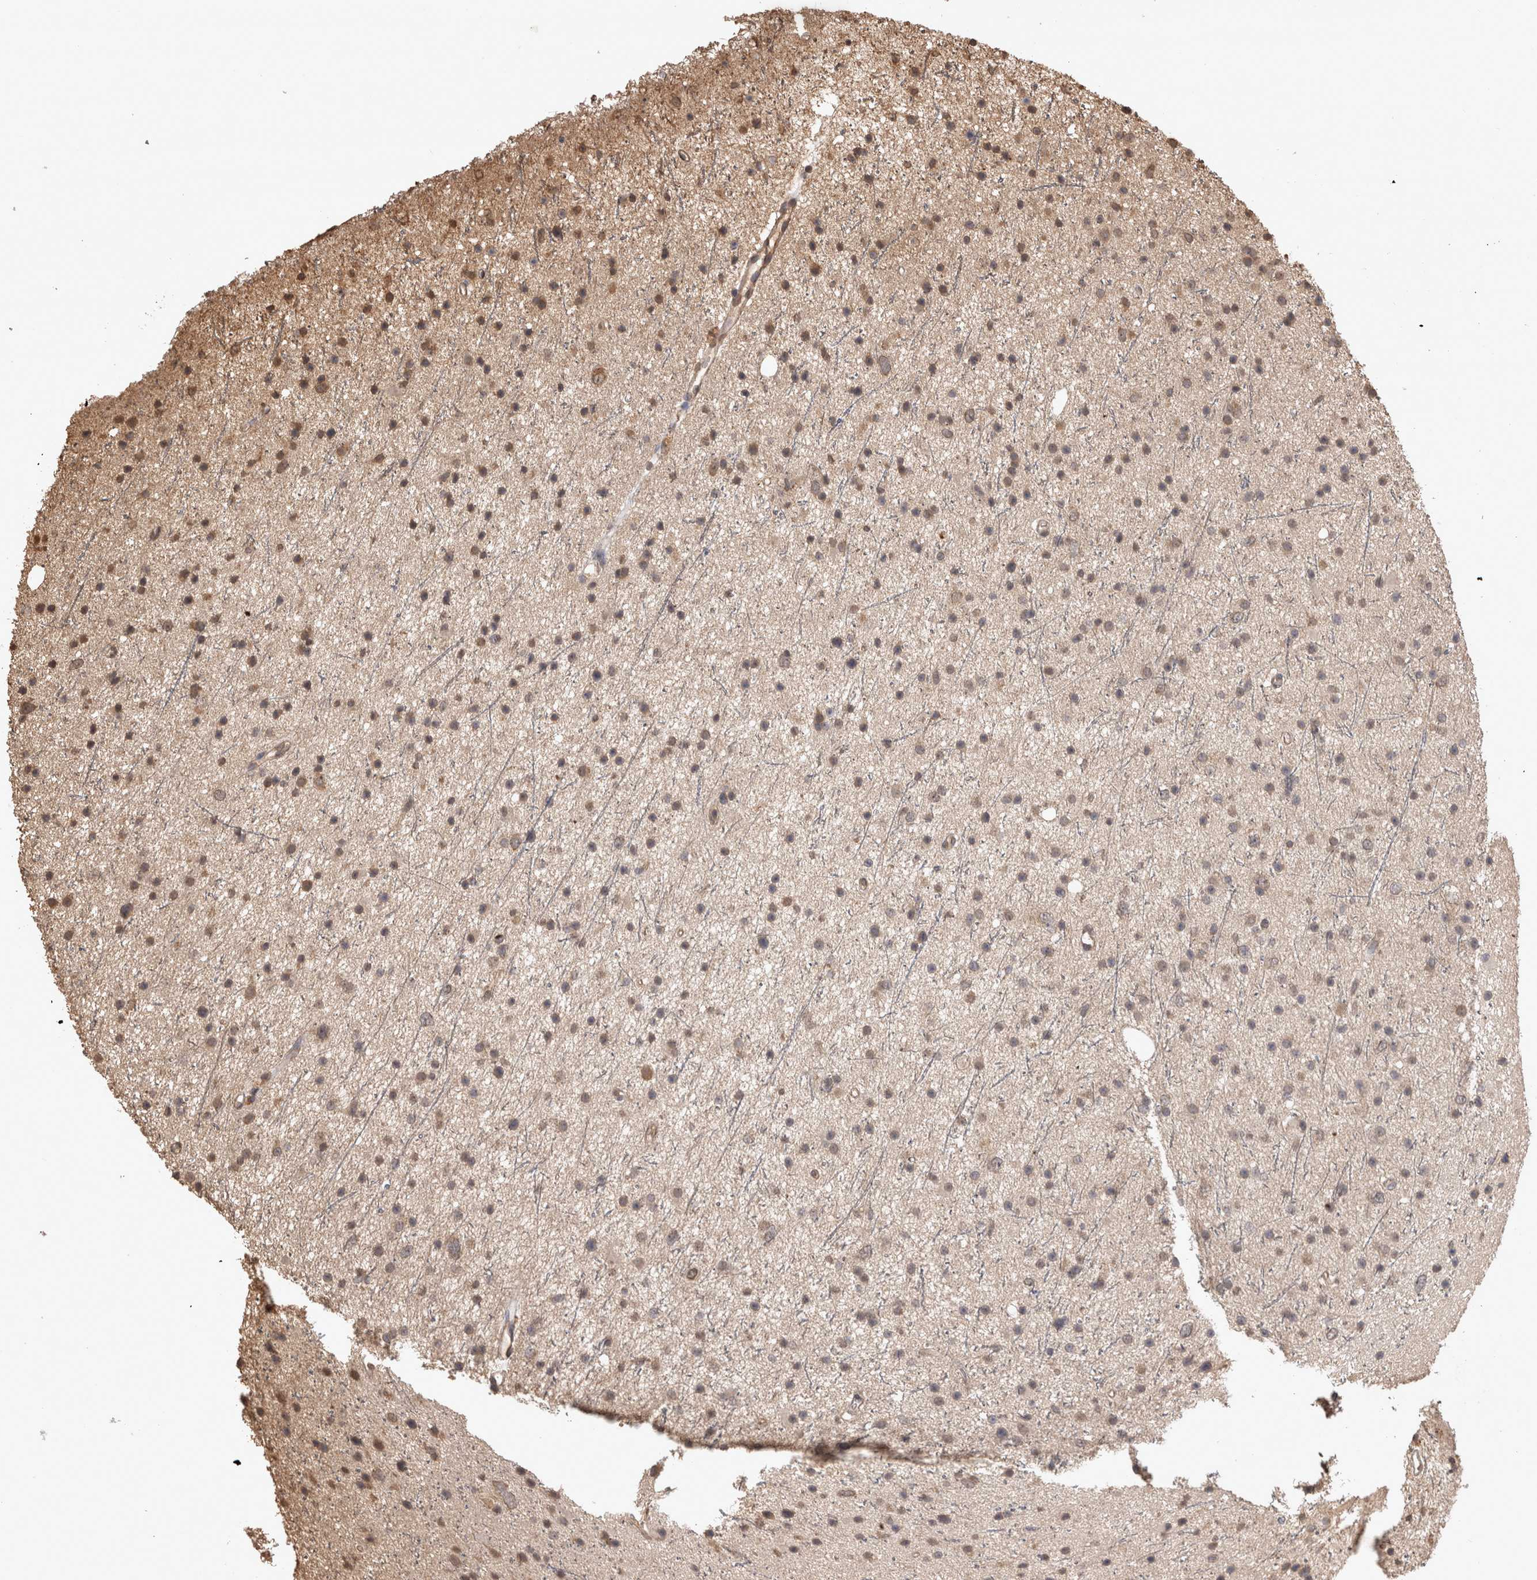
{"staining": {"intensity": "moderate", "quantity": "25%-75%", "location": "cytoplasmic/membranous"}, "tissue": "glioma", "cell_type": "Tumor cells", "image_type": "cancer", "snomed": [{"axis": "morphology", "description": "Glioma, malignant, Low grade"}, {"axis": "topography", "description": "Cerebral cortex"}], "caption": "Immunohistochemical staining of glioma displays medium levels of moderate cytoplasmic/membranous positivity in about 25%-75% of tumor cells. Immunohistochemistry stains the protein of interest in brown and the nuclei are stained blue.", "gene": "SOCS5", "patient": {"sex": "female", "age": 39}}